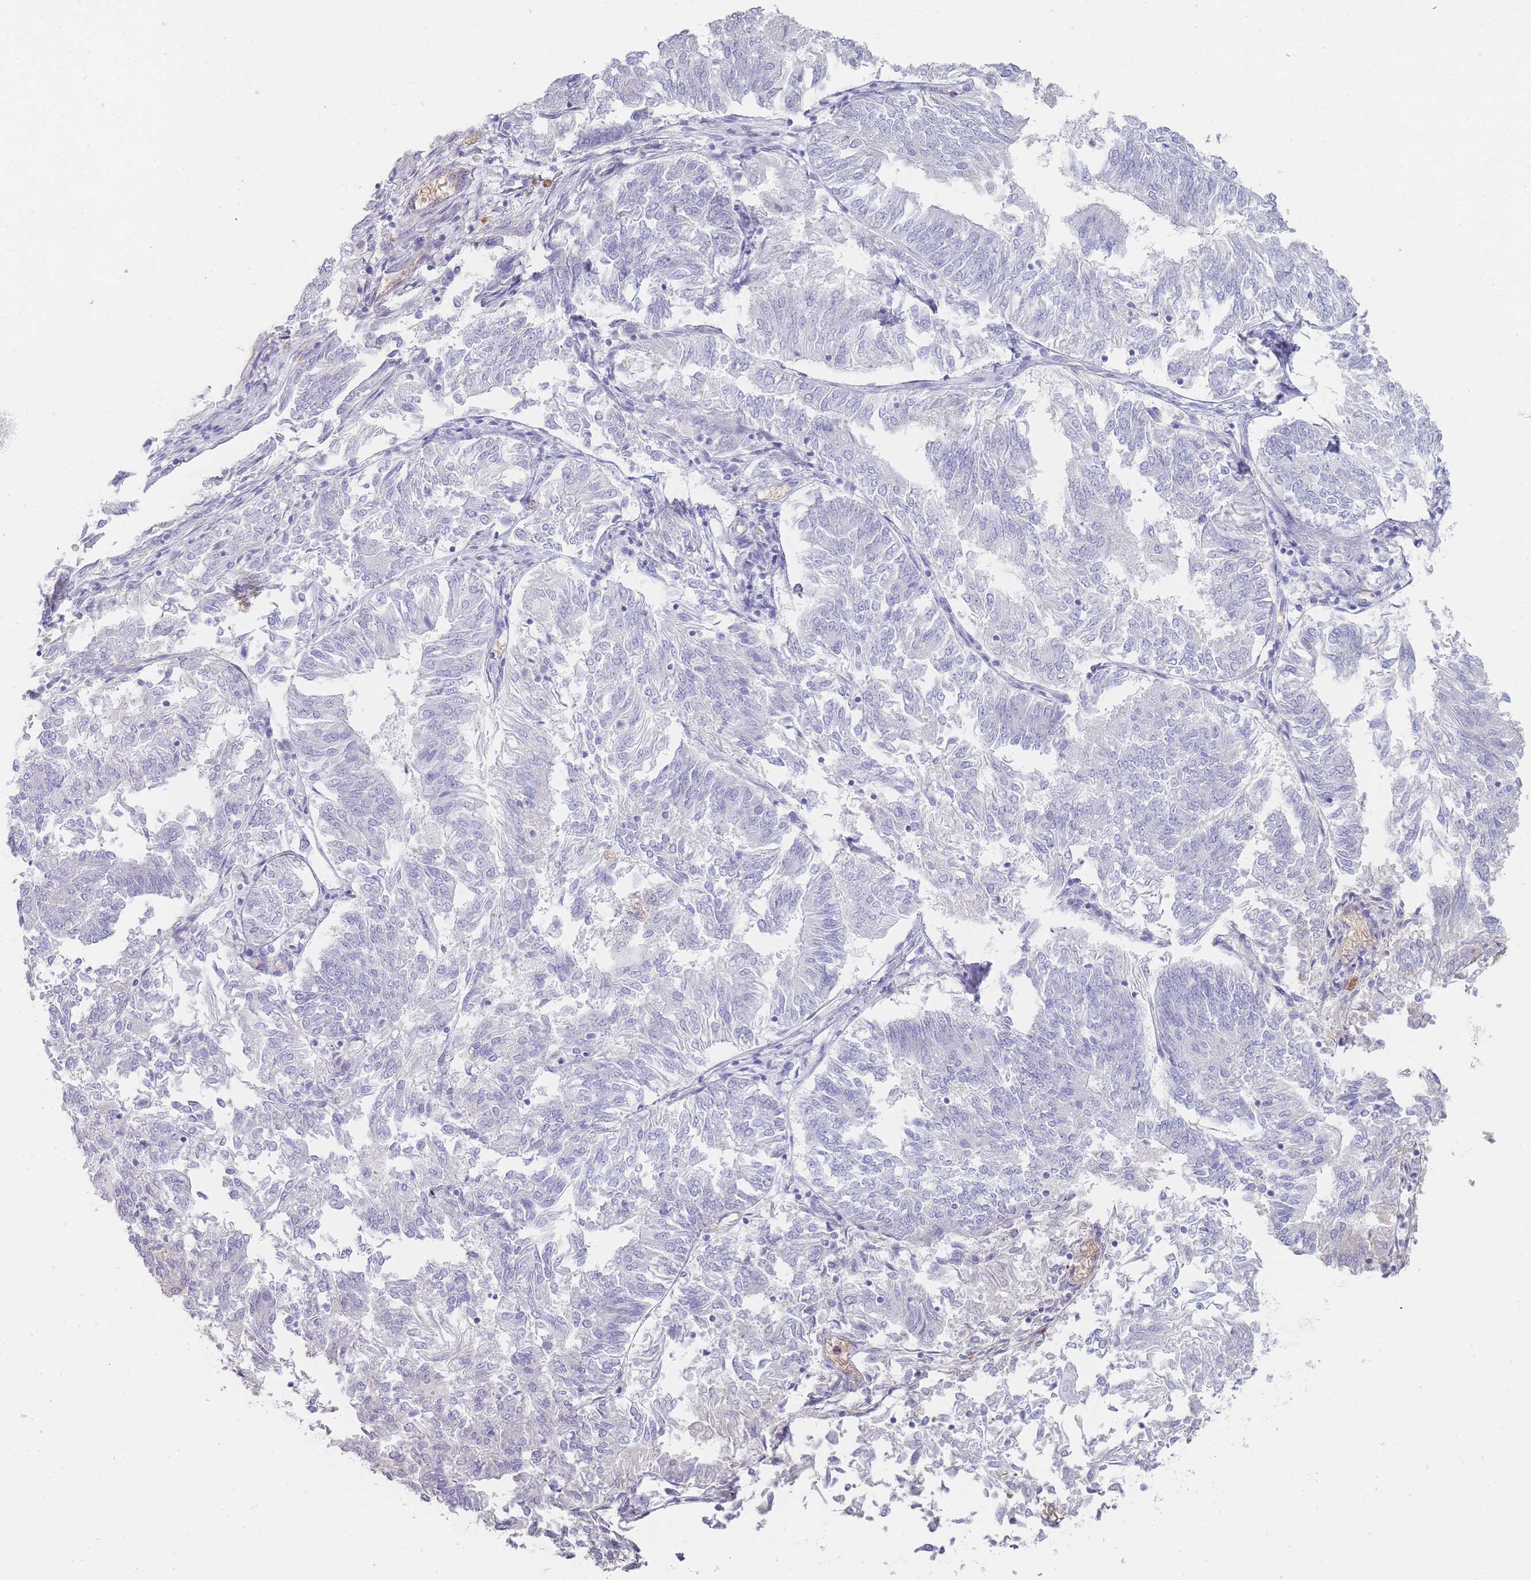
{"staining": {"intensity": "negative", "quantity": "none", "location": "none"}, "tissue": "endometrial cancer", "cell_type": "Tumor cells", "image_type": "cancer", "snomed": [{"axis": "morphology", "description": "Adenocarcinoma, NOS"}, {"axis": "topography", "description": "Endometrium"}], "caption": "The micrograph demonstrates no significant expression in tumor cells of endometrial cancer.", "gene": "HBG2", "patient": {"sex": "female", "age": 58}}